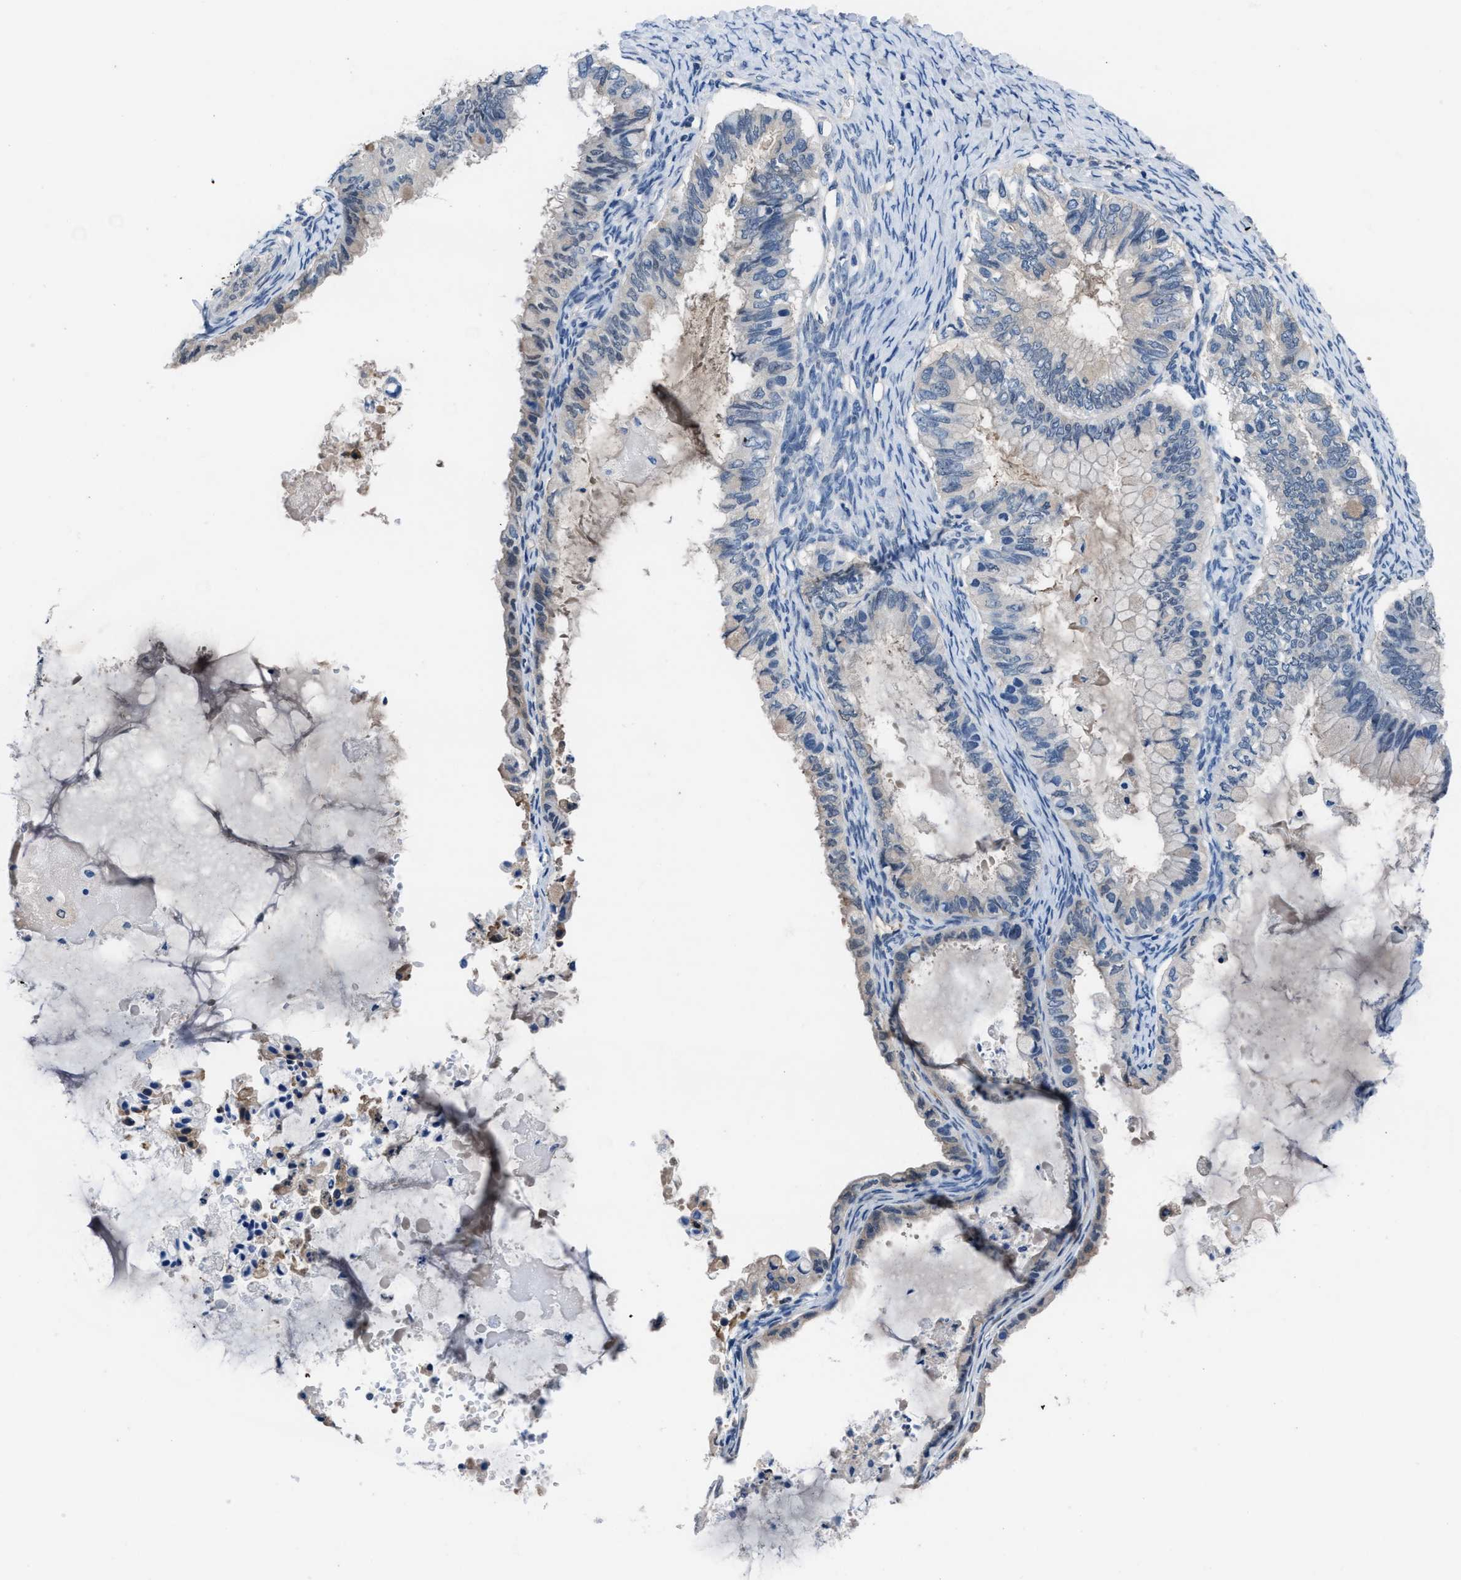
{"staining": {"intensity": "negative", "quantity": "none", "location": "none"}, "tissue": "ovarian cancer", "cell_type": "Tumor cells", "image_type": "cancer", "snomed": [{"axis": "morphology", "description": "Cystadenocarcinoma, mucinous, NOS"}, {"axis": "topography", "description": "Ovary"}], "caption": "Tumor cells show no significant positivity in mucinous cystadenocarcinoma (ovarian).", "gene": "NUDT5", "patient": {"sex": "female", "age": 80}}